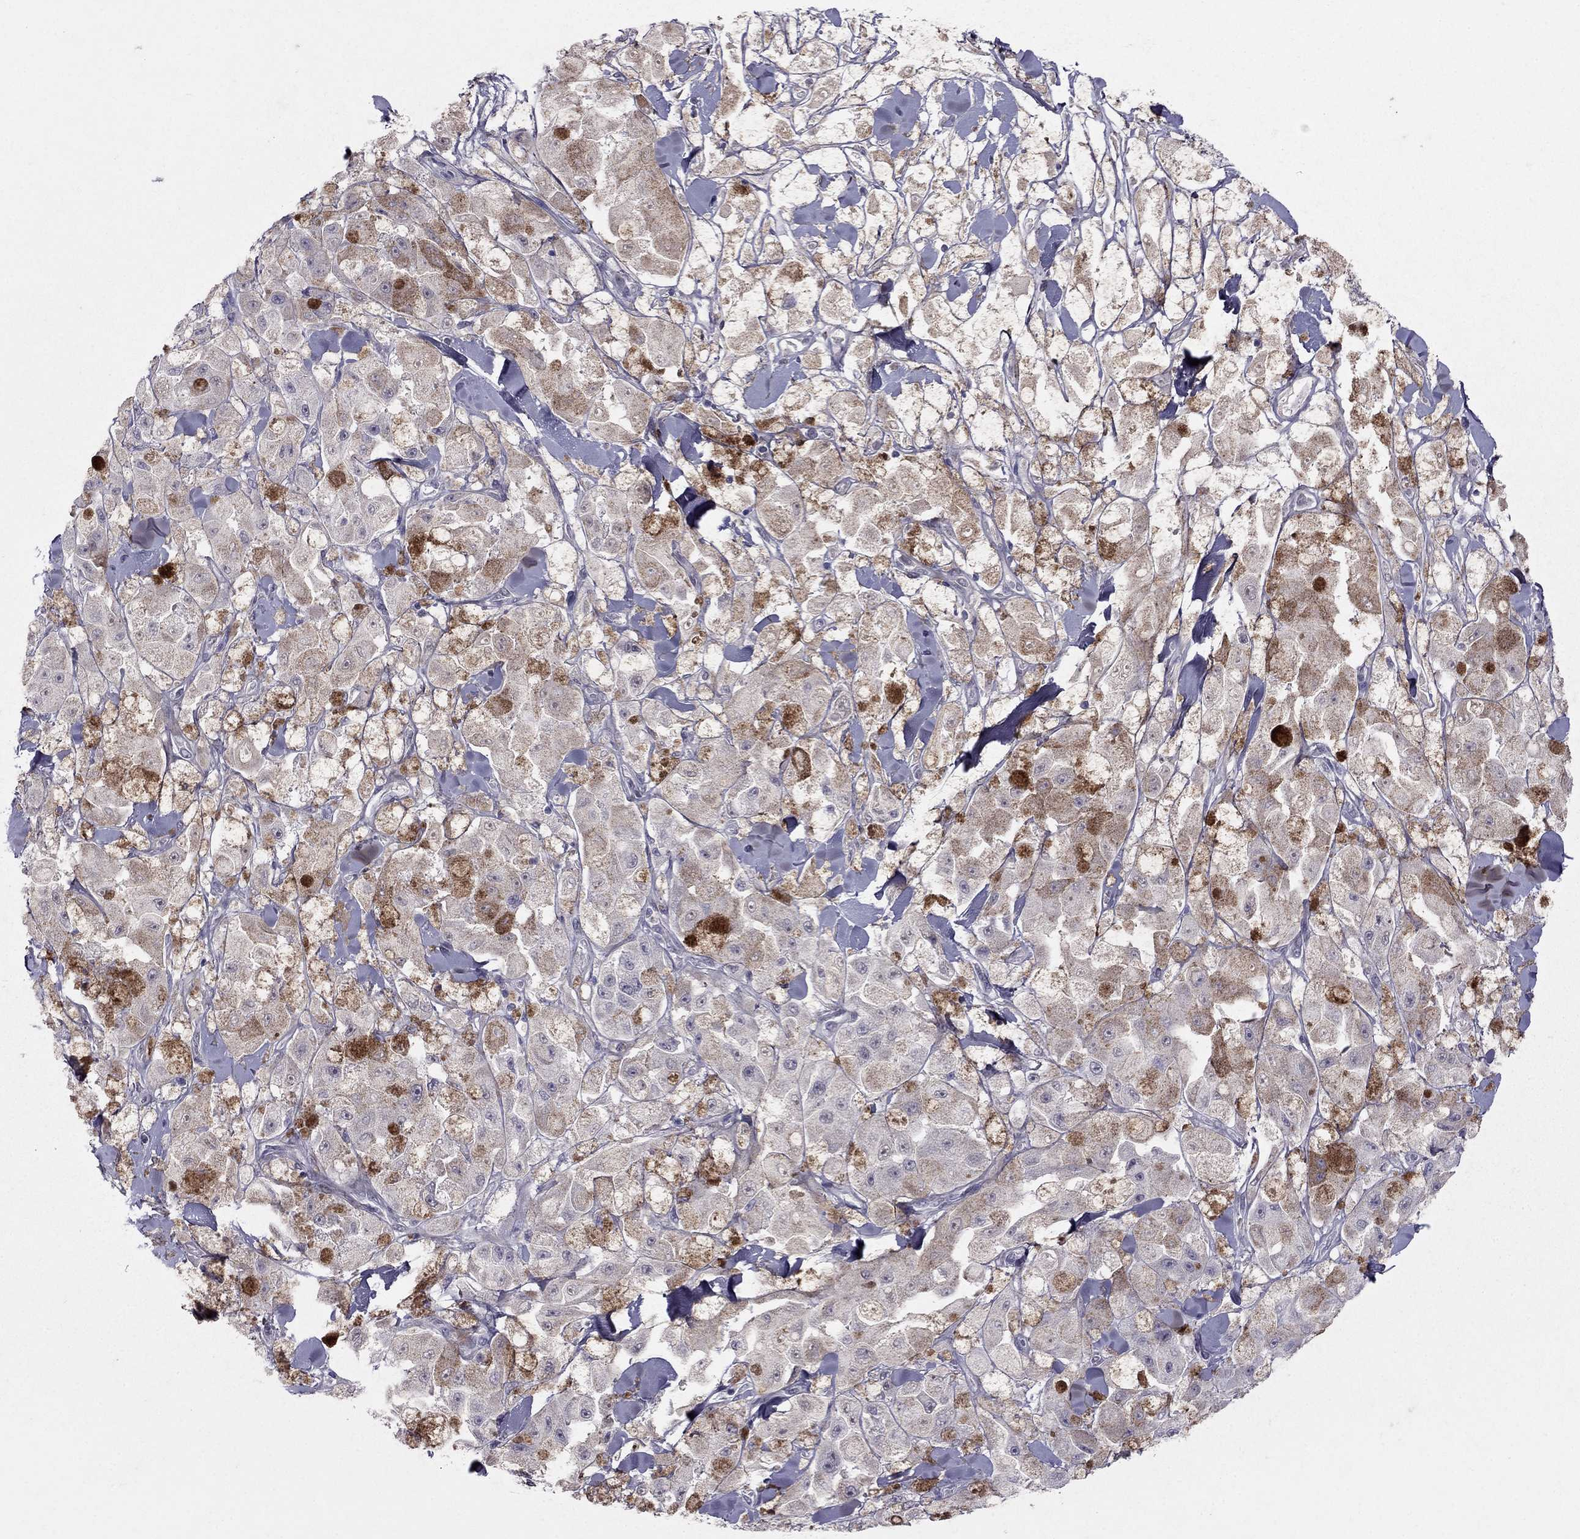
{"staining": {"intensity": "negative", "quantity": "none", "location": "none"}, "tissue": "melanoma", "cell_type": "Tumor cells", "image_type": "cancer", "snomed": [{"axis": "morphology", "description": "Malignant melanoma, NOS"}, {"axis": "topography", "description": "Skin"}], "caption": "The photomicrograph demonstrates no significant positivity in tumor cells of melanoma. Nuclei are stained in blue.", "gene": "FST", "patient": {"sex": "female", "age": 58}}